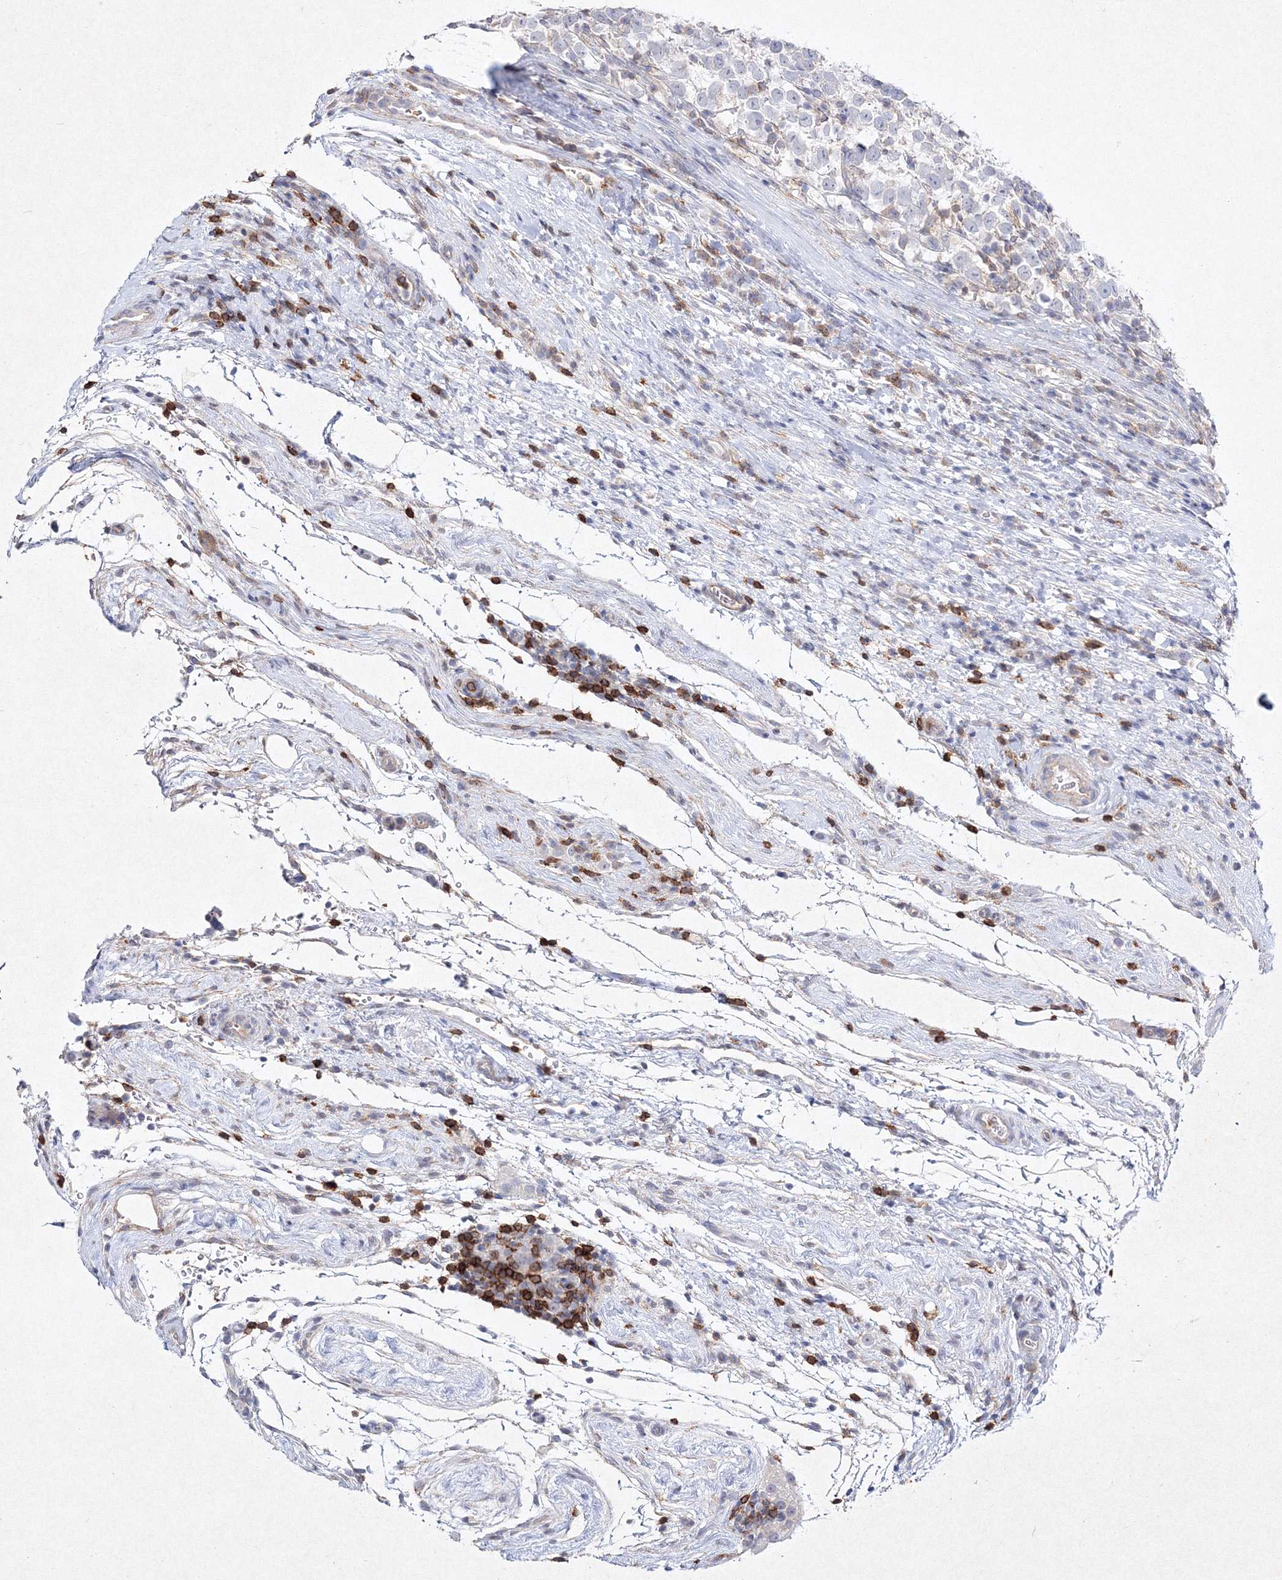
{"staining": {"intensity": "negative", "quantity": "none", "location": "none"}, "tissue": "testis cancer", "cell_type": "Tumor cells", "image_type": "cancer", "snomed": [{"axis": "morphology", "description": "Normal tissue, NOS"}, {"axis": "morphology", "description": "Seminoma, NOS"}, {"axis": "topography", "description": "Testis"}], "caption": "This is an IHC micrograph of seminoma (testis). There is no expression in tumor cells.", "gene": "HCST", "patient": {"sex": "male", "age": 43}}